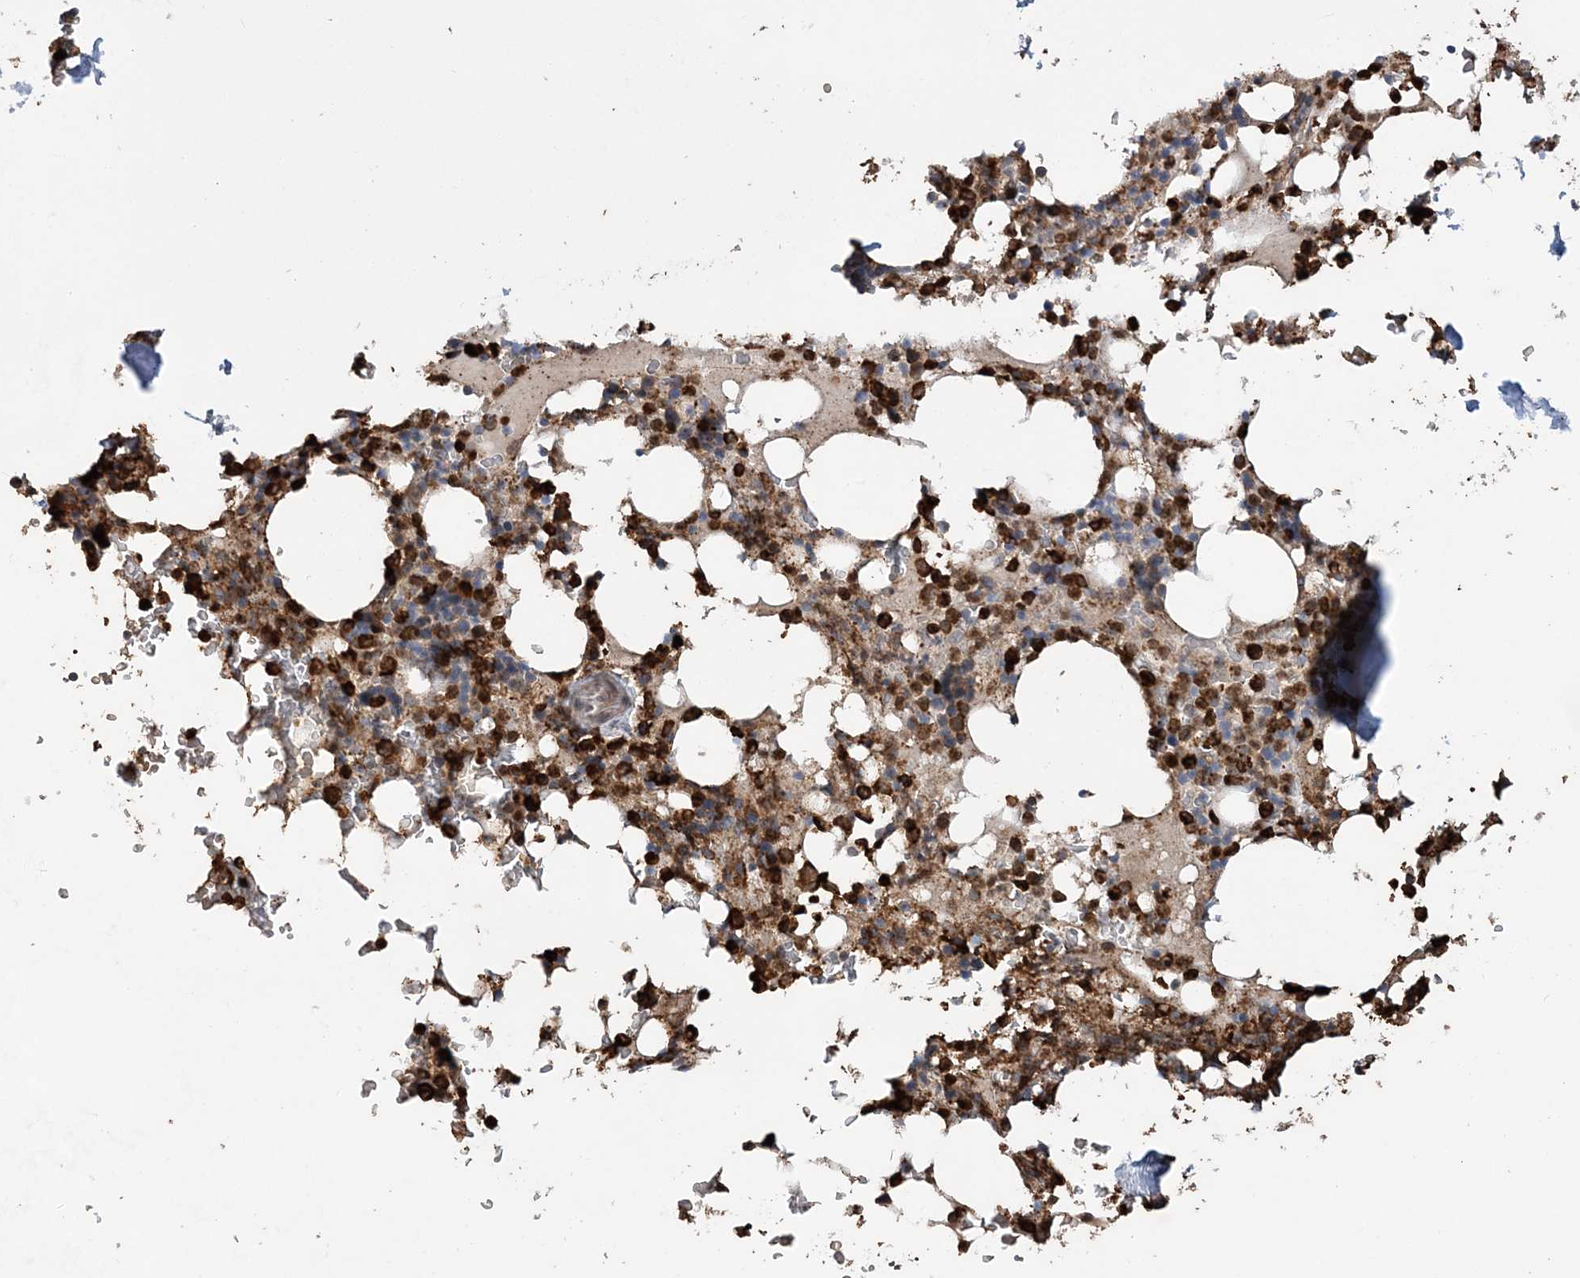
{"staining": {"intensity": "strong", "quantity": "25%-75%", "location": "cytoplasmic/membranous"}, "tissue": "bone marrow", "cell_type": "Hematopoietic cells", "image_type": "normal", "snomed": [{"axis": "morphology", "description": "Normal tissue, NOS"}, {"axis": "topography", "description": "Bone marrow"}], "caption": "DAB immunohistochemical staining of unremarkable human bone marrow demonstrates strong cytoplasmic/membranous protein positivity in approximately 25%-75% of hematopoietic cells.", "gene": "WDR12", "patient": {"sex": "male", "age": 58}}